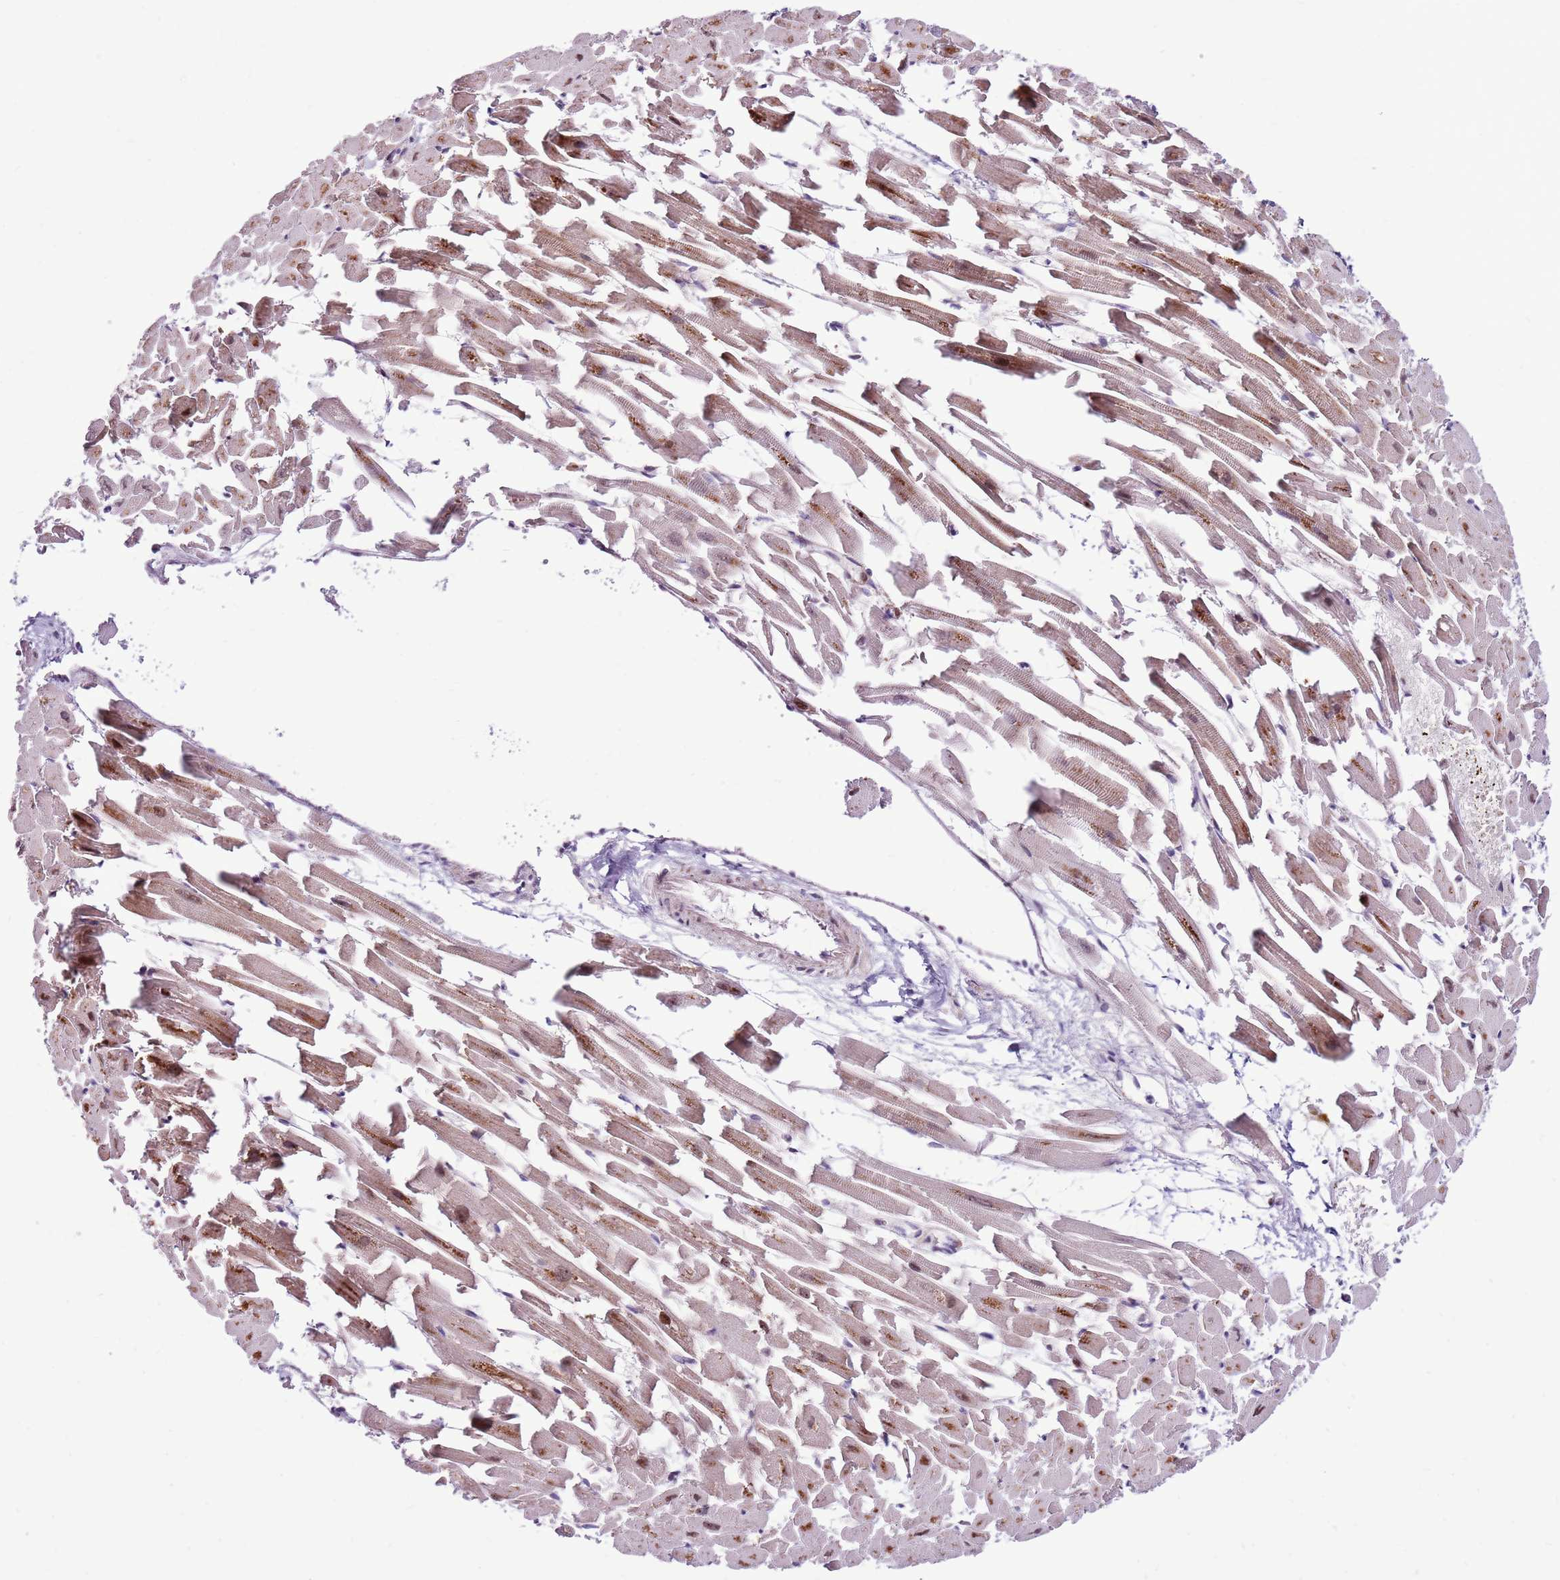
{"staining": {"intensity": "moderate", "quantity": ">75%", "location": "cytoplasmic/membranous"}, "tissue": "heart muscle", "cell_type": "Cardiomyocytes", "image_type": "normal", "snomed": [{"axis": "morphology", "description": "Normal tissue, NOS"}, {"axis": "topography", "description": "Heart"}], "caption": "Heart muscle stained for a protein (brown) exhibits moderate cytoplasmic/membranous positive expression in approximately >75% of cardiomyocytes.", "gene": "HECTD4", "patient": {"sex": "female", "age": 64}}